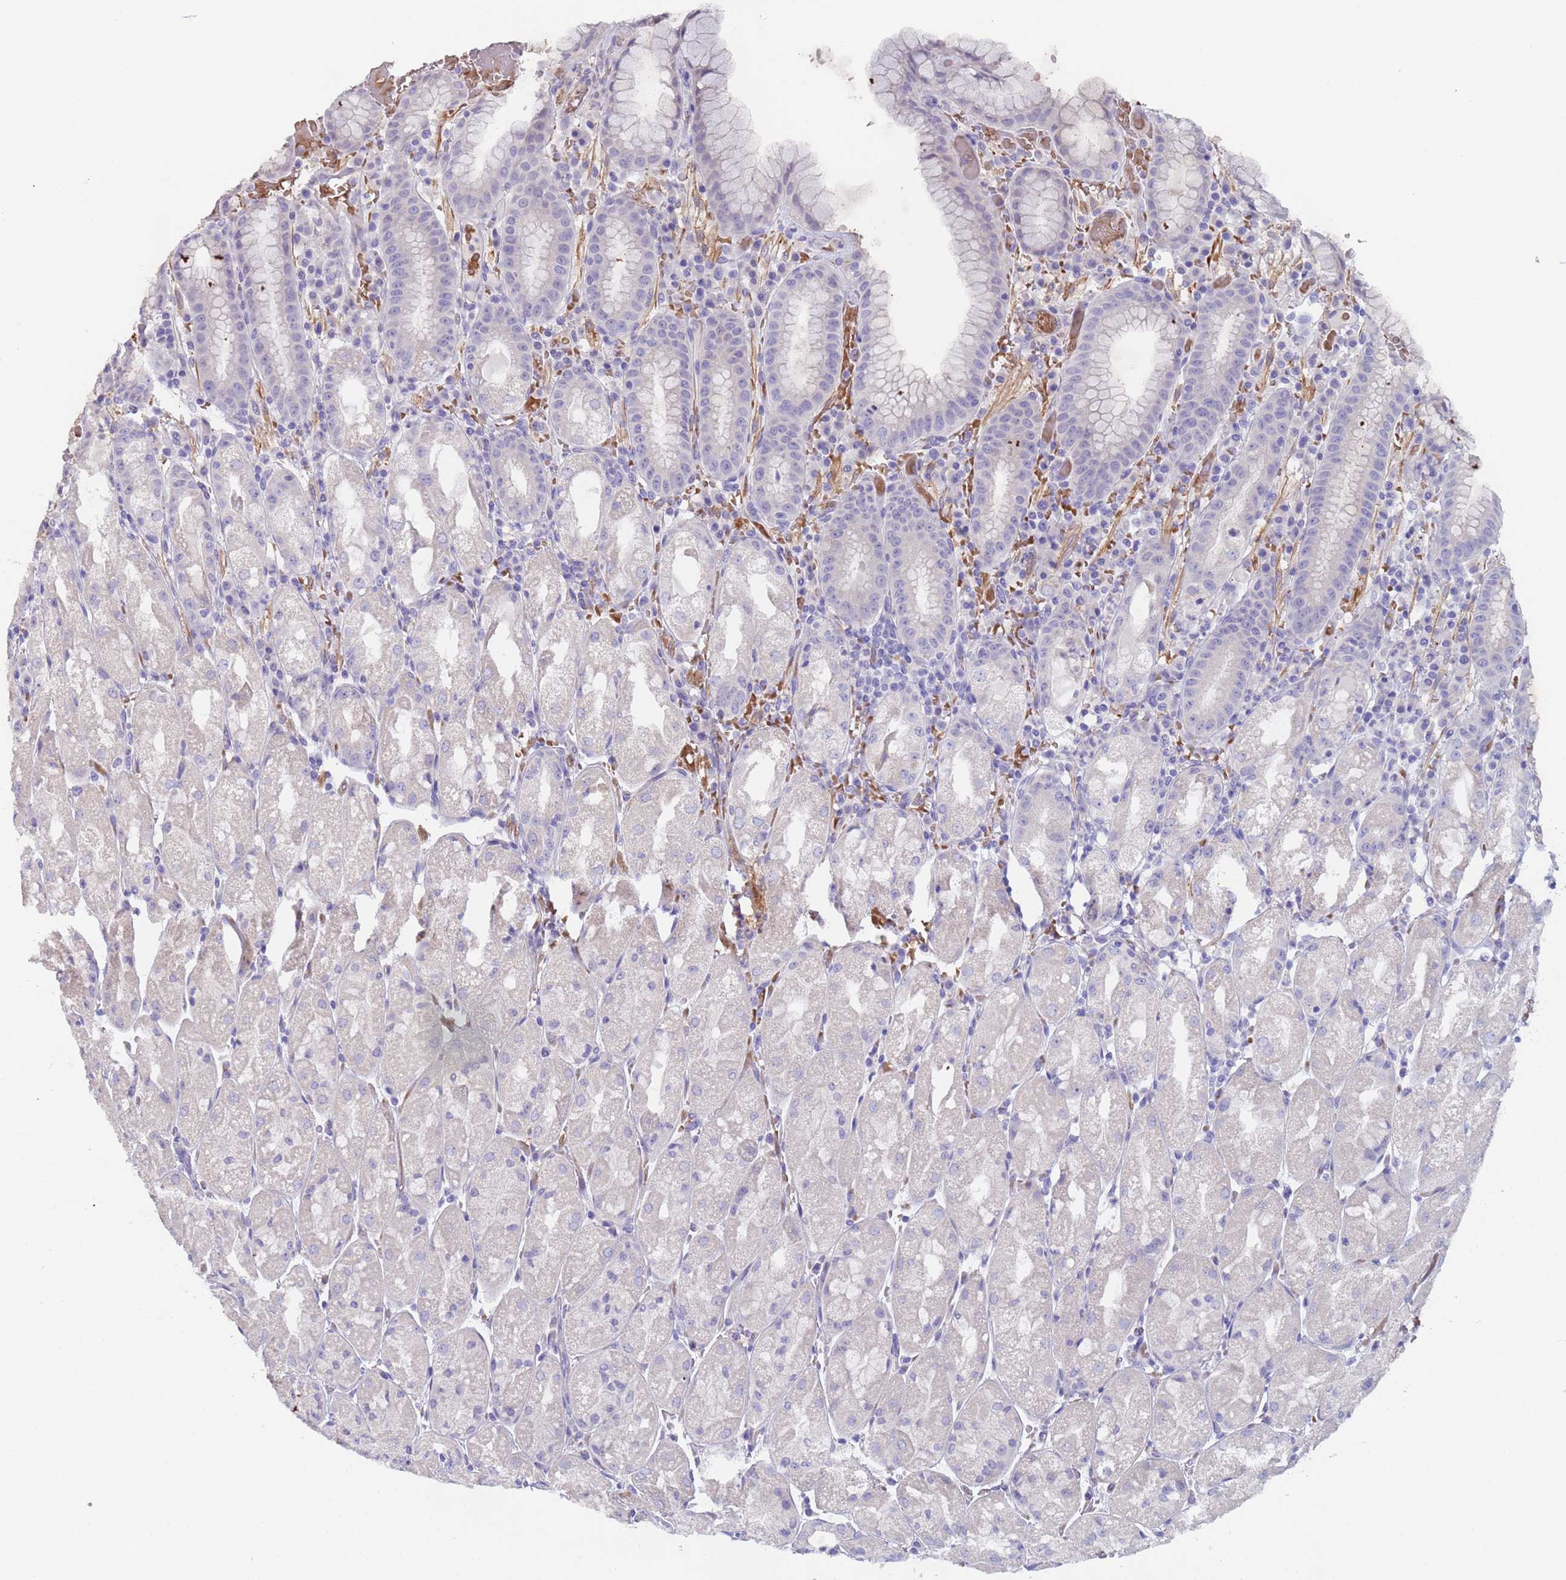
{"staining": {"intensity": "negative", "quantity": "none", "location": "none"}, "tissue": "stomach", "cell_type": "Glandular cells", "image_type": "normal", "snomed": [{"axis": "morphology", "description": "Normal tissue, NOS"}, {"axis": "topography", "description": "Stomach, upper"}], "caption": "A micrograph of human stomach is negative for staining in glandular cells.", "gene": "KBTBD3", "patient": {"sex": "male", "age": 52}}